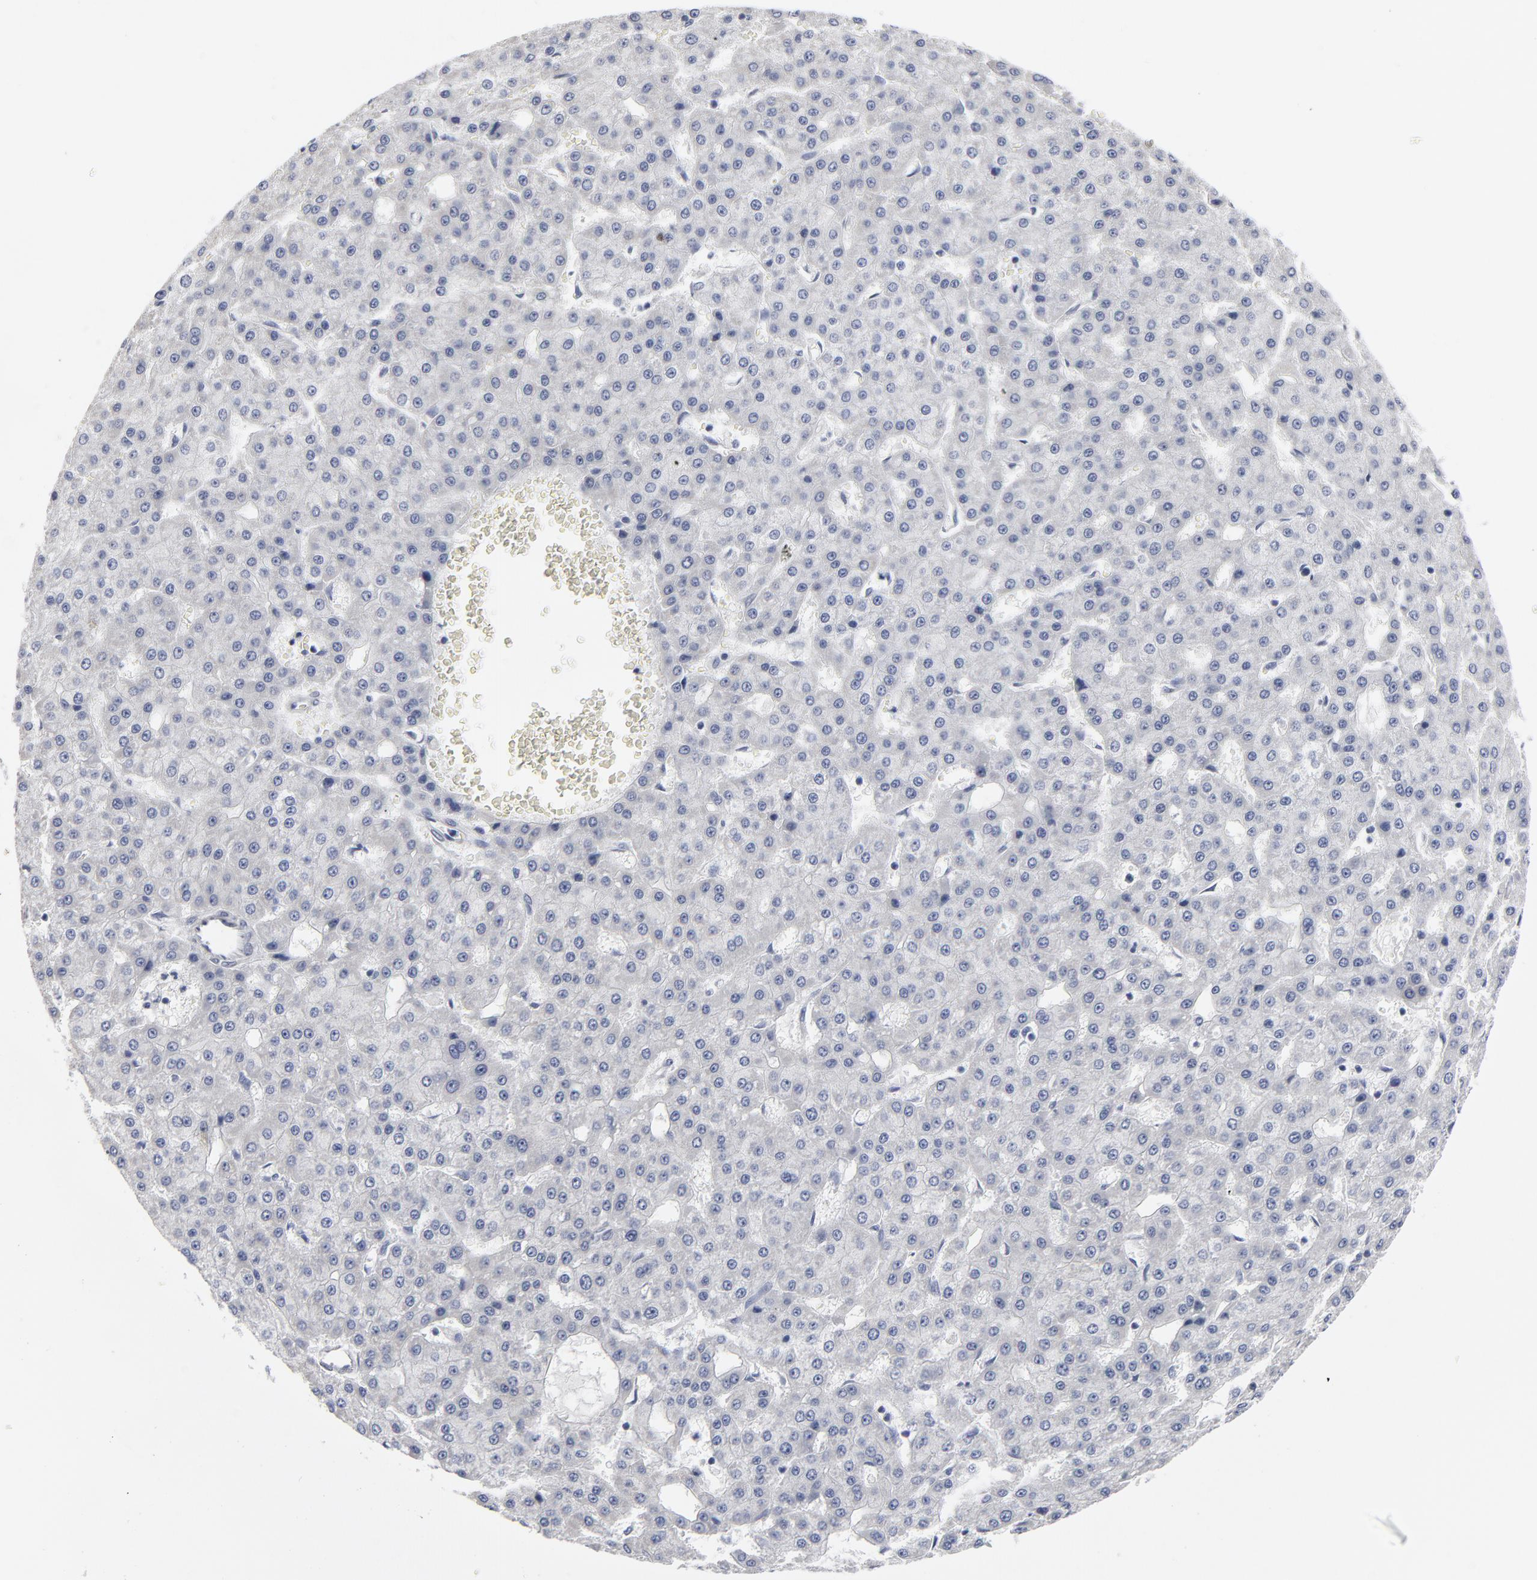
{"staining": {"intensity": "negative", "quantity": "none", "location": "none"}, "tissue": "liver cancer", "cell_type": "Tumor cells", "image_type": "cancer", "snomed": [{"axis": "morphology", "description": "Carcinoma, Hepatocellular, NOS"}, {"axis": "topography", "description": "Liver"}], "caption": "This is an IHC micrograph of human liver cancer (hepatocellular carcinoma). There is no staining in tumor cells.", "gene": "SYNE2", "patient": {"sex": "male", "age": 47}}